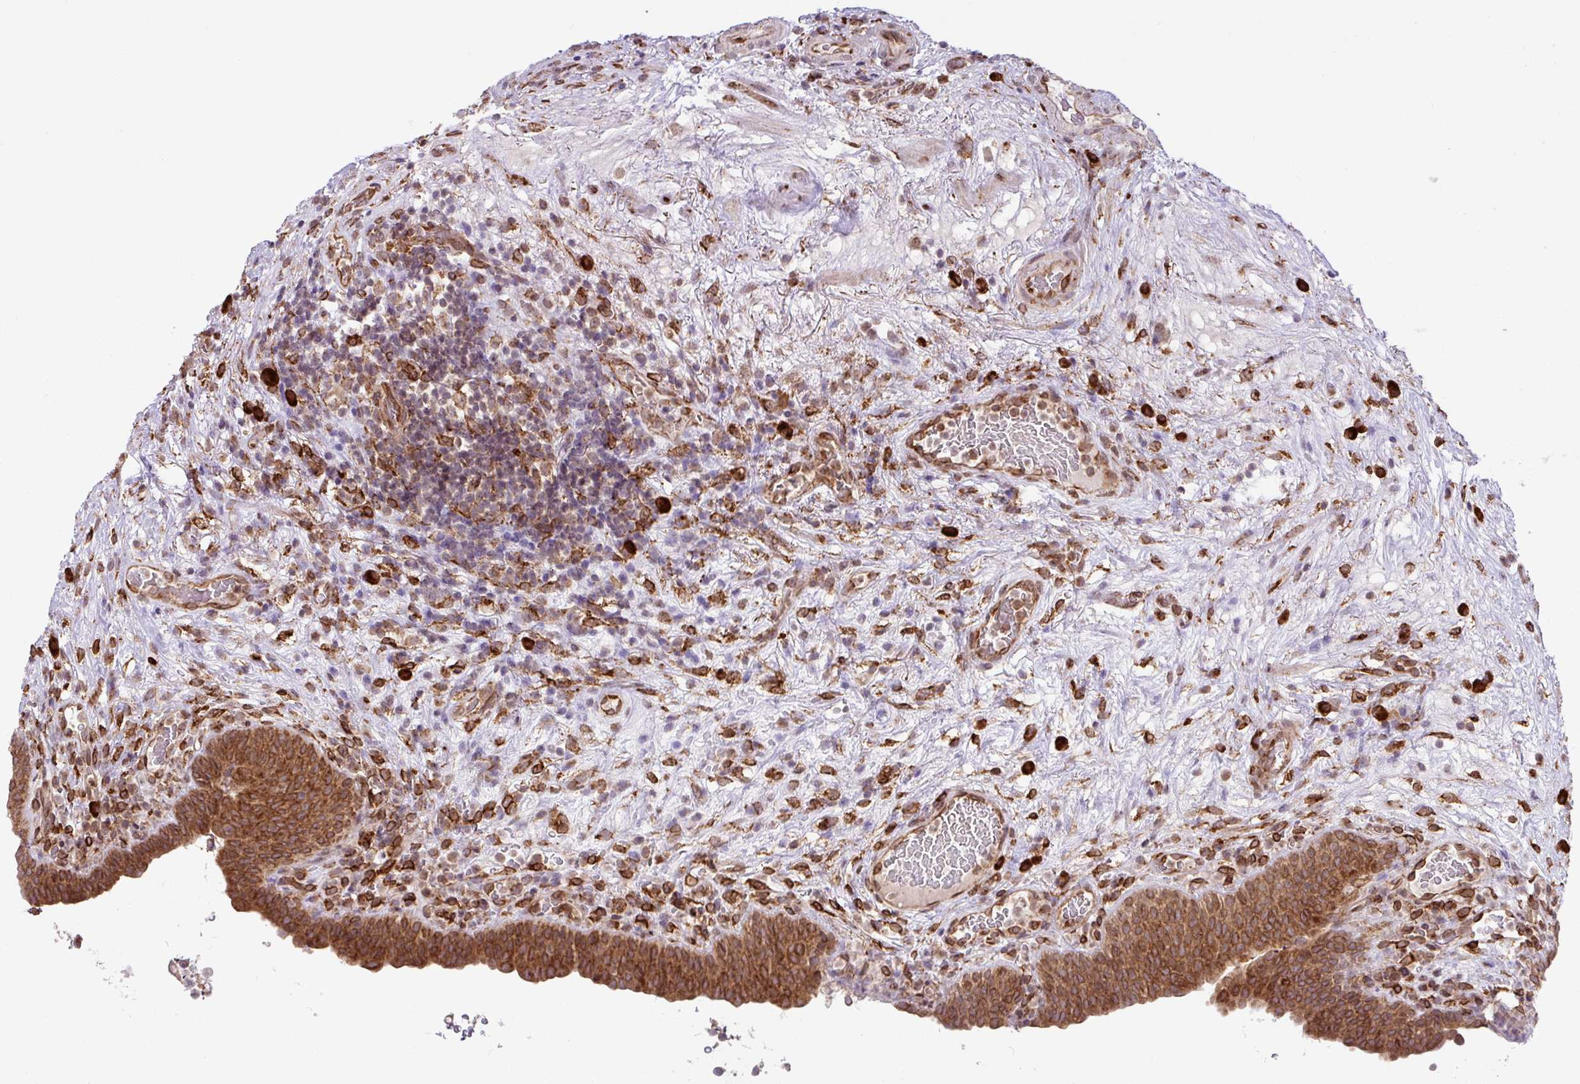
{"staining": {"intensity": "strong", "quantity": ">75%", "location": "cytoplasmic/membranous"}, "tissue": "urinary bladder", "cell_type": "Urothelial cells", "image_type": "normal", "snomed": [{"axis": "morphology", "description": "Normal tissue, NOS"}, {"axis": "topography", "description": "Urinary bladder"}], "caption": "The micrograph displays a brown stain indicating the presence of a protein in the cytoplasmic/membranous of urothelial cells in urinary bladder.", "gene": "SLC39A7", "patient": {"sex": "male", "age": 71}}